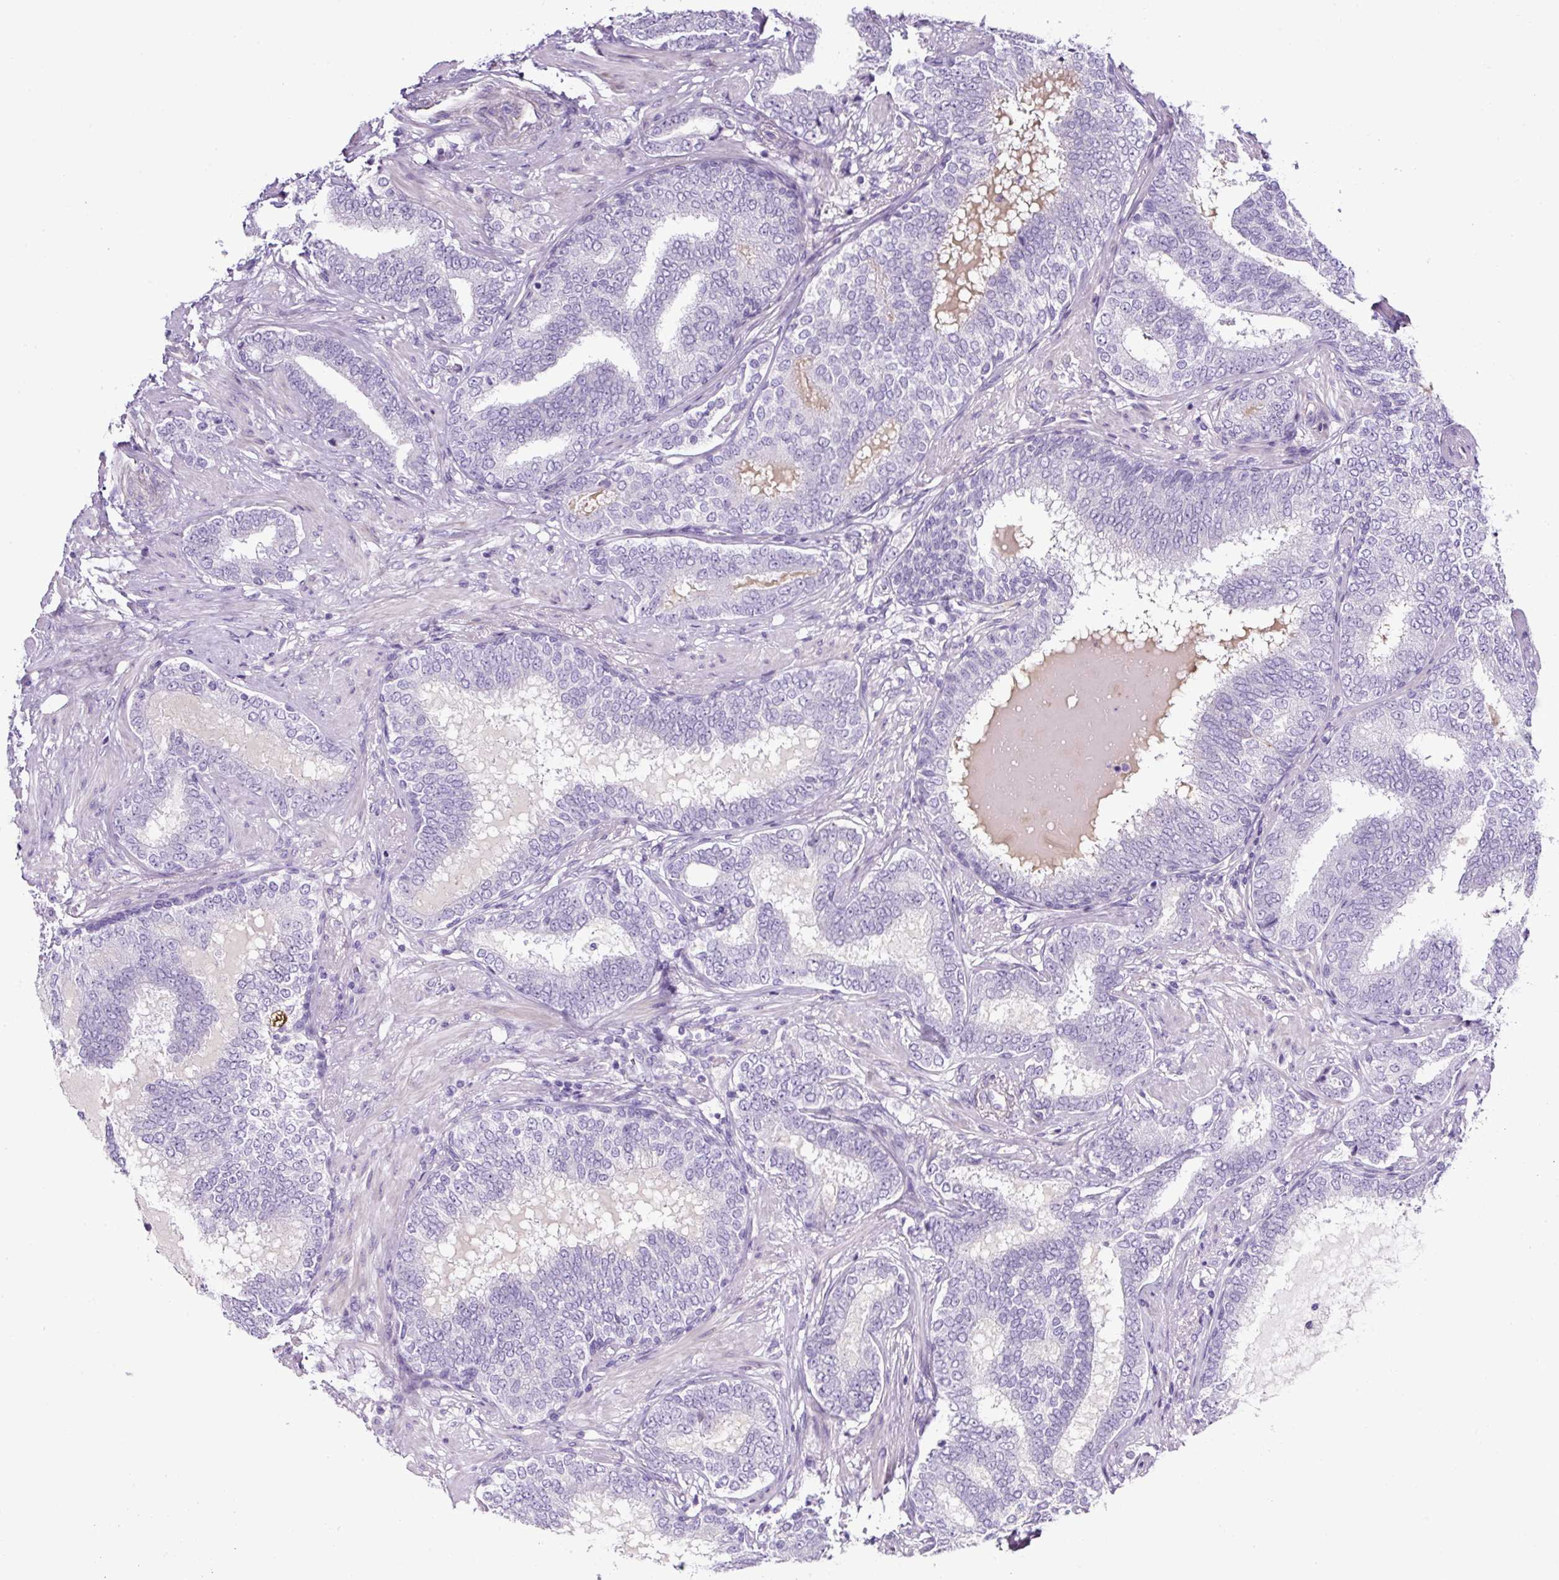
{"staining": {"intensity": "negative", "quantity": "none", "location": "none"}, "tissue": "prostate cancer", "cell_type": "Tumor cells", "image_type": "cancer", "snomed": [{"axis": "morphology", "description": "Adenocarcinoma, High grade"}, {"axis": "topography", "description": "Prostate"}], "caption": "Immunohistochemical staining of human prostate cancer (high-grade adenocarcinoma) shows no significant expression in tumor cells. (DAB (3,3'-diaminobenzidine) IHC with hematoxylin counter stain).", "gene": "OR14A2", "patient": {"sex": "male", "age": 72}}